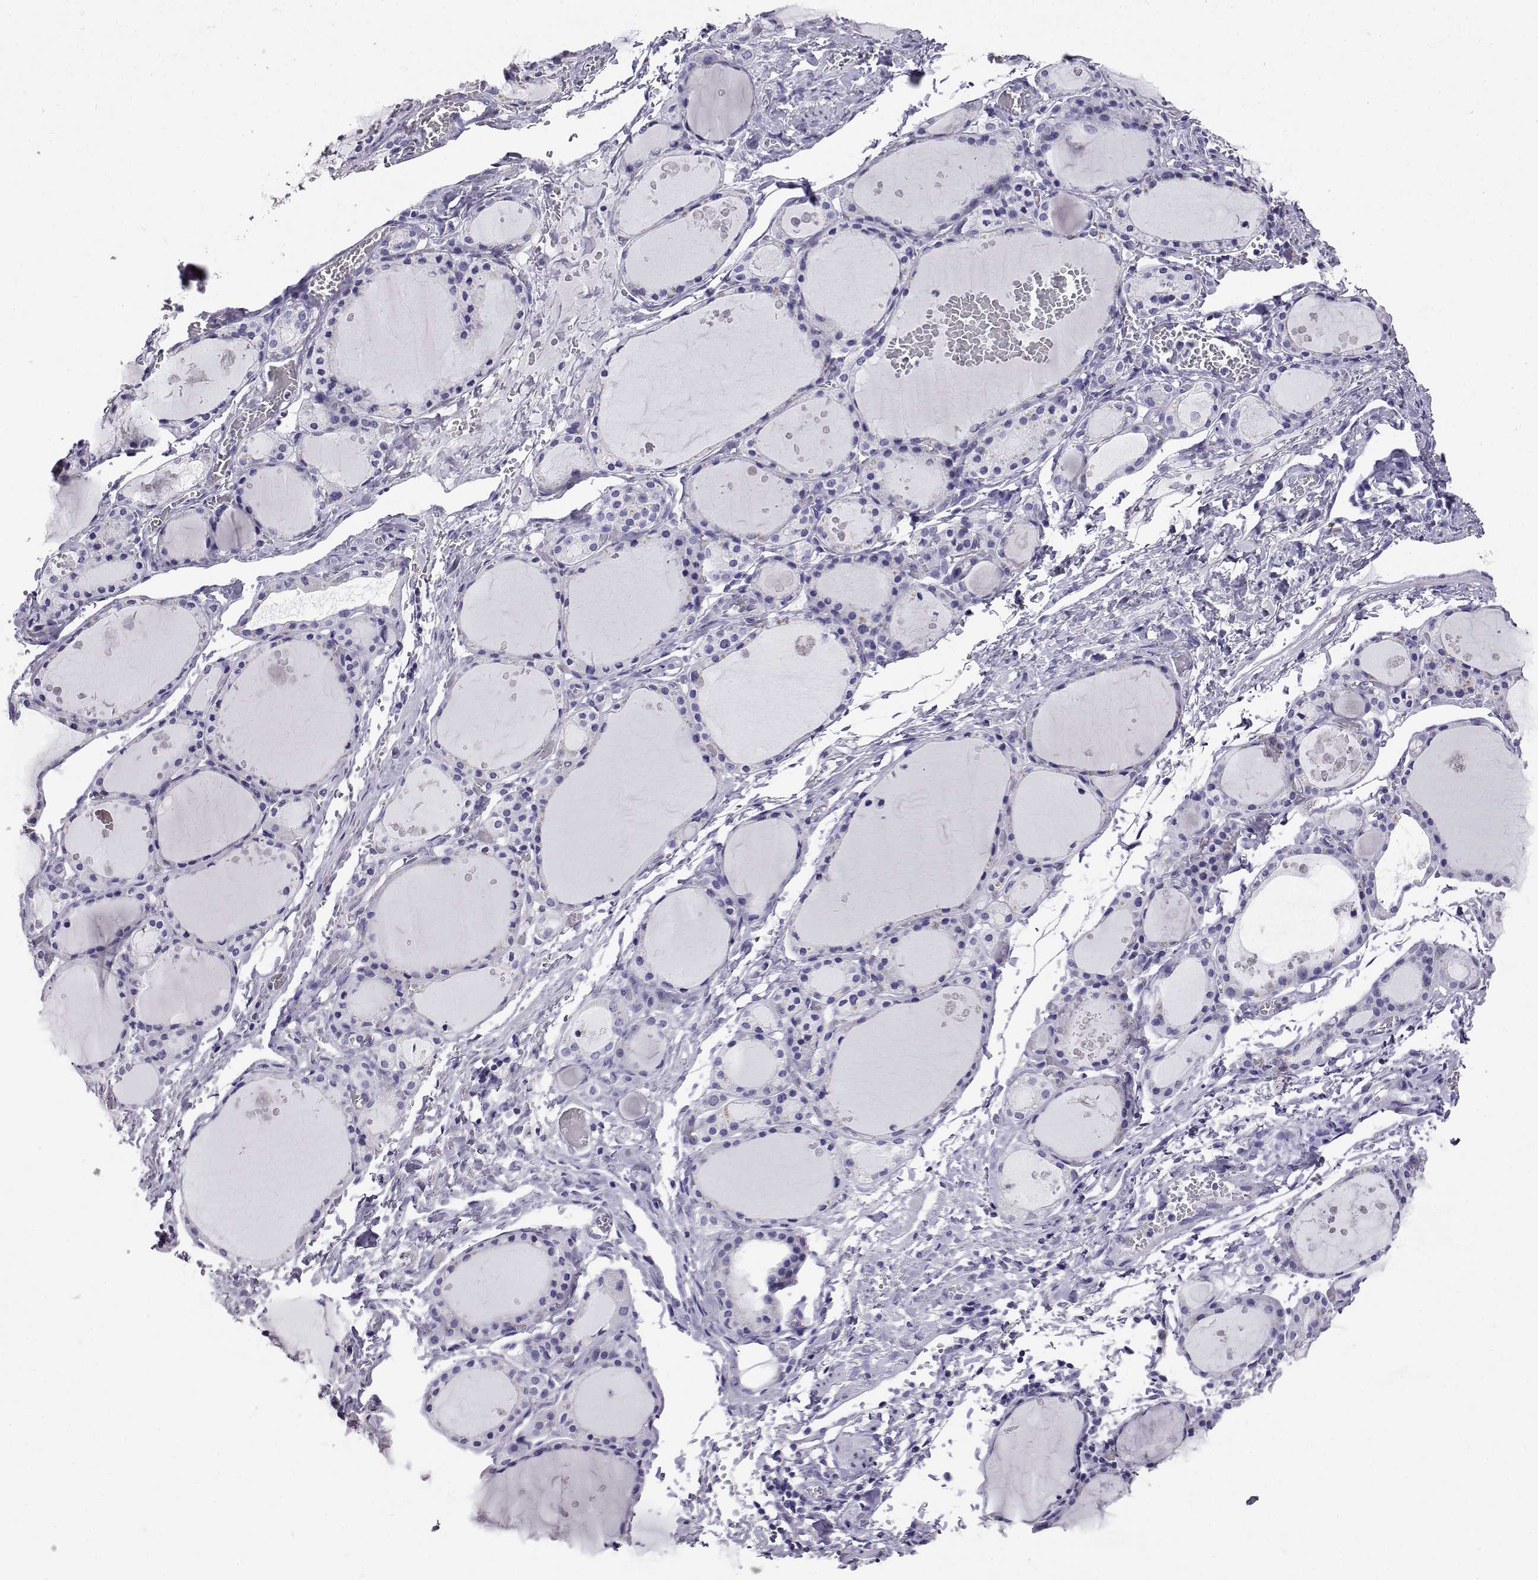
{"staining": {"intensity": "negative", "quantity": "none", "location": "none"}, "tissue": "thyroid gland", "cell_type": "Glandular cells", "image_type": "normal", "snomed": [{"axis": "morphology", "description": "Normal tissue, NOS"}, {"axis": "topography", "description": "Thyroid gland"}], "caption": "Image shows no significant protein expression in glandular cells of unremarkable thyroid gland. The staining was performed using DAB (3,3'-diaminobenzidine) to visualize the protein expression in brown, while the nuclei were stained in blue with hematoxylin (Magnification: 20x).", "gene": "AKR1B1", "patient": {"sex": "male", "age": 68}}